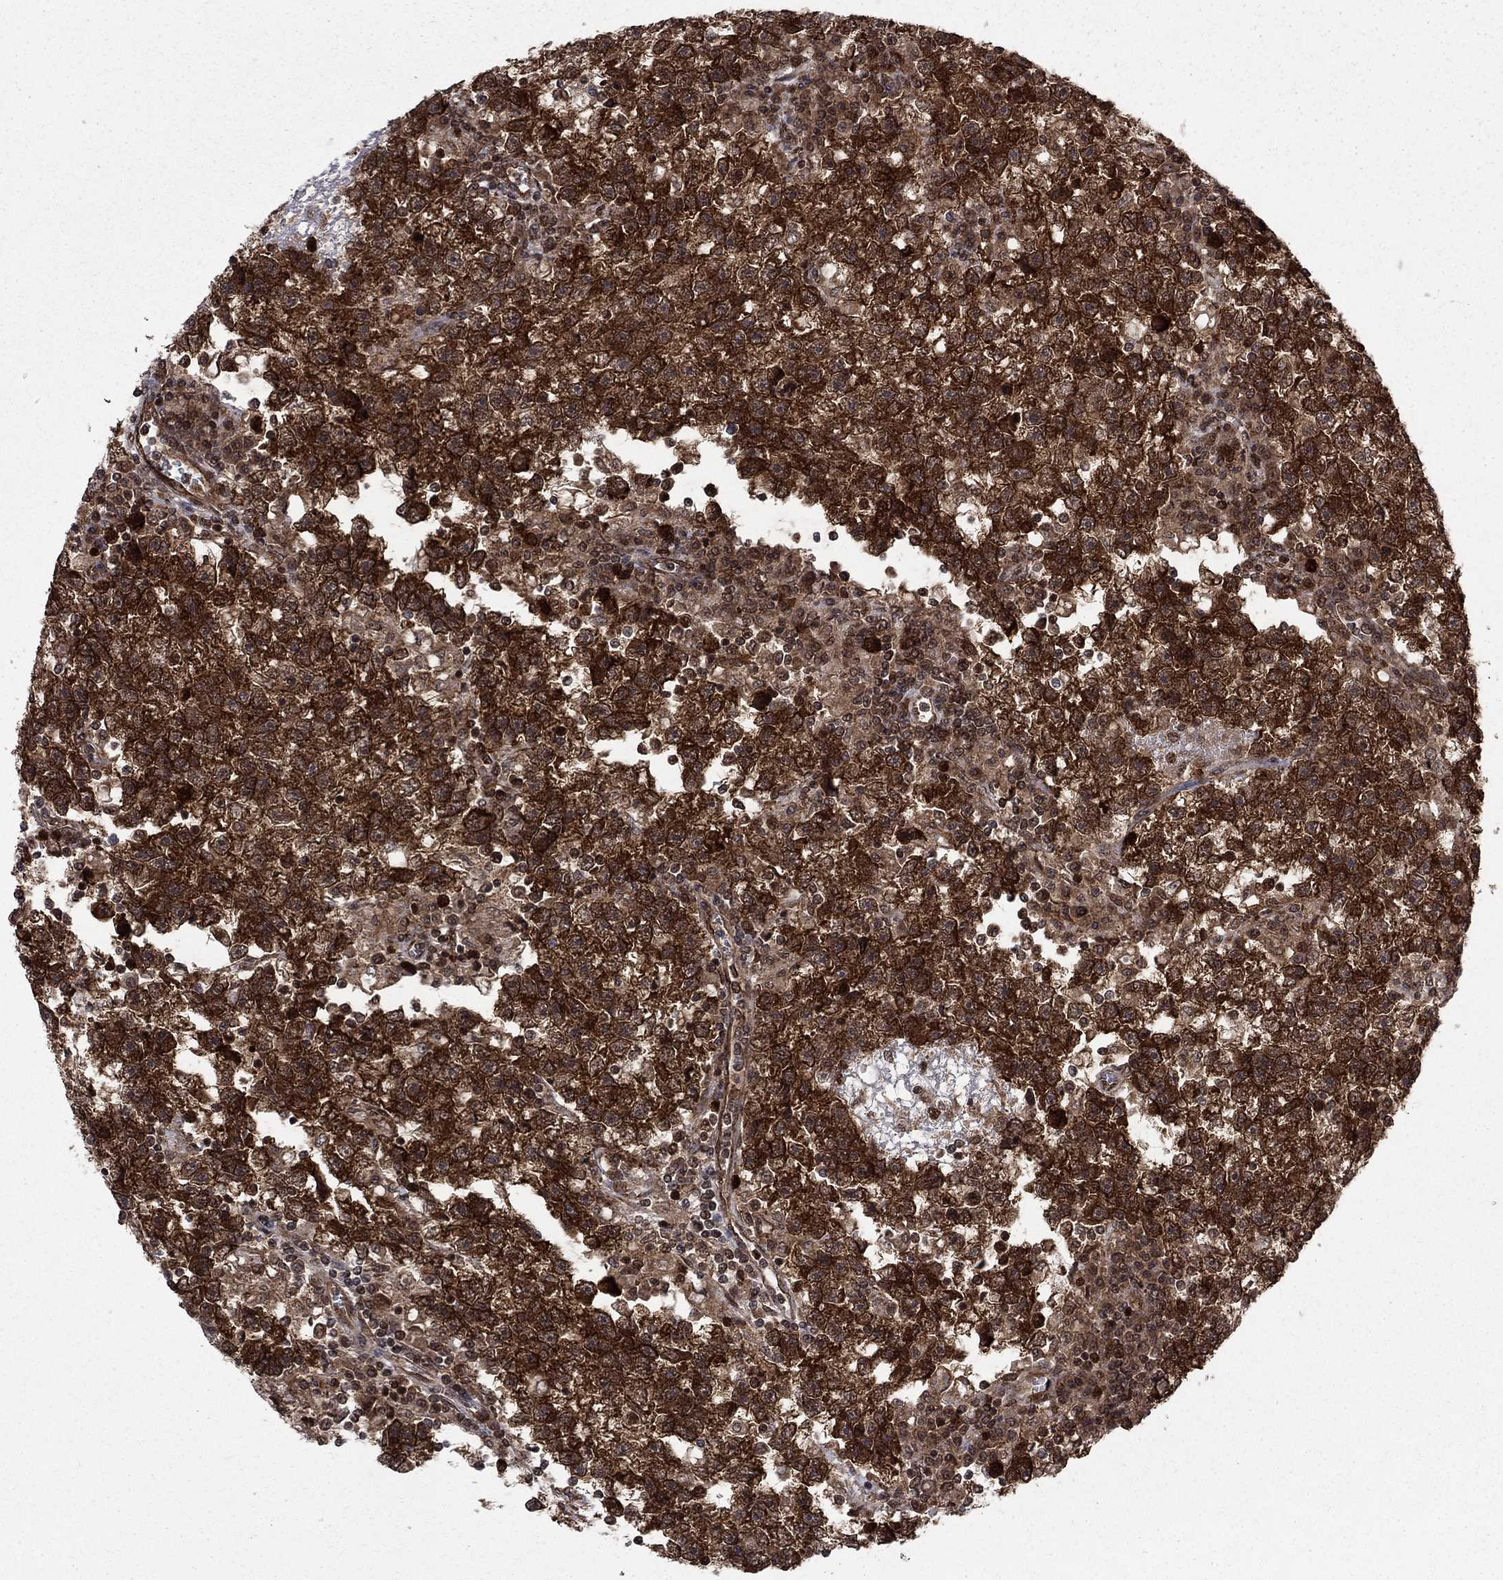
{"staining": {"intensity": "strong", "quantity": ">75%", "location": "cytoplasmic/membranous"}, "tissue": "testis cancer", "cell_type": "Tumor cells", "image_type": "cancer", "snomed": [{"axis": "morphology", "description": "Seminoma, NOS"}, {"axis": "topography", "description": "Testis"}], "caption": "Immunohistochemistry (IHC) of testis cancer demonstrates high levels of strong cytoplasmic/membranous staining in approximately >75% of tumor cells.", "gene": "DNAJA1", "patient": {"sex": "male", "age": 47}}